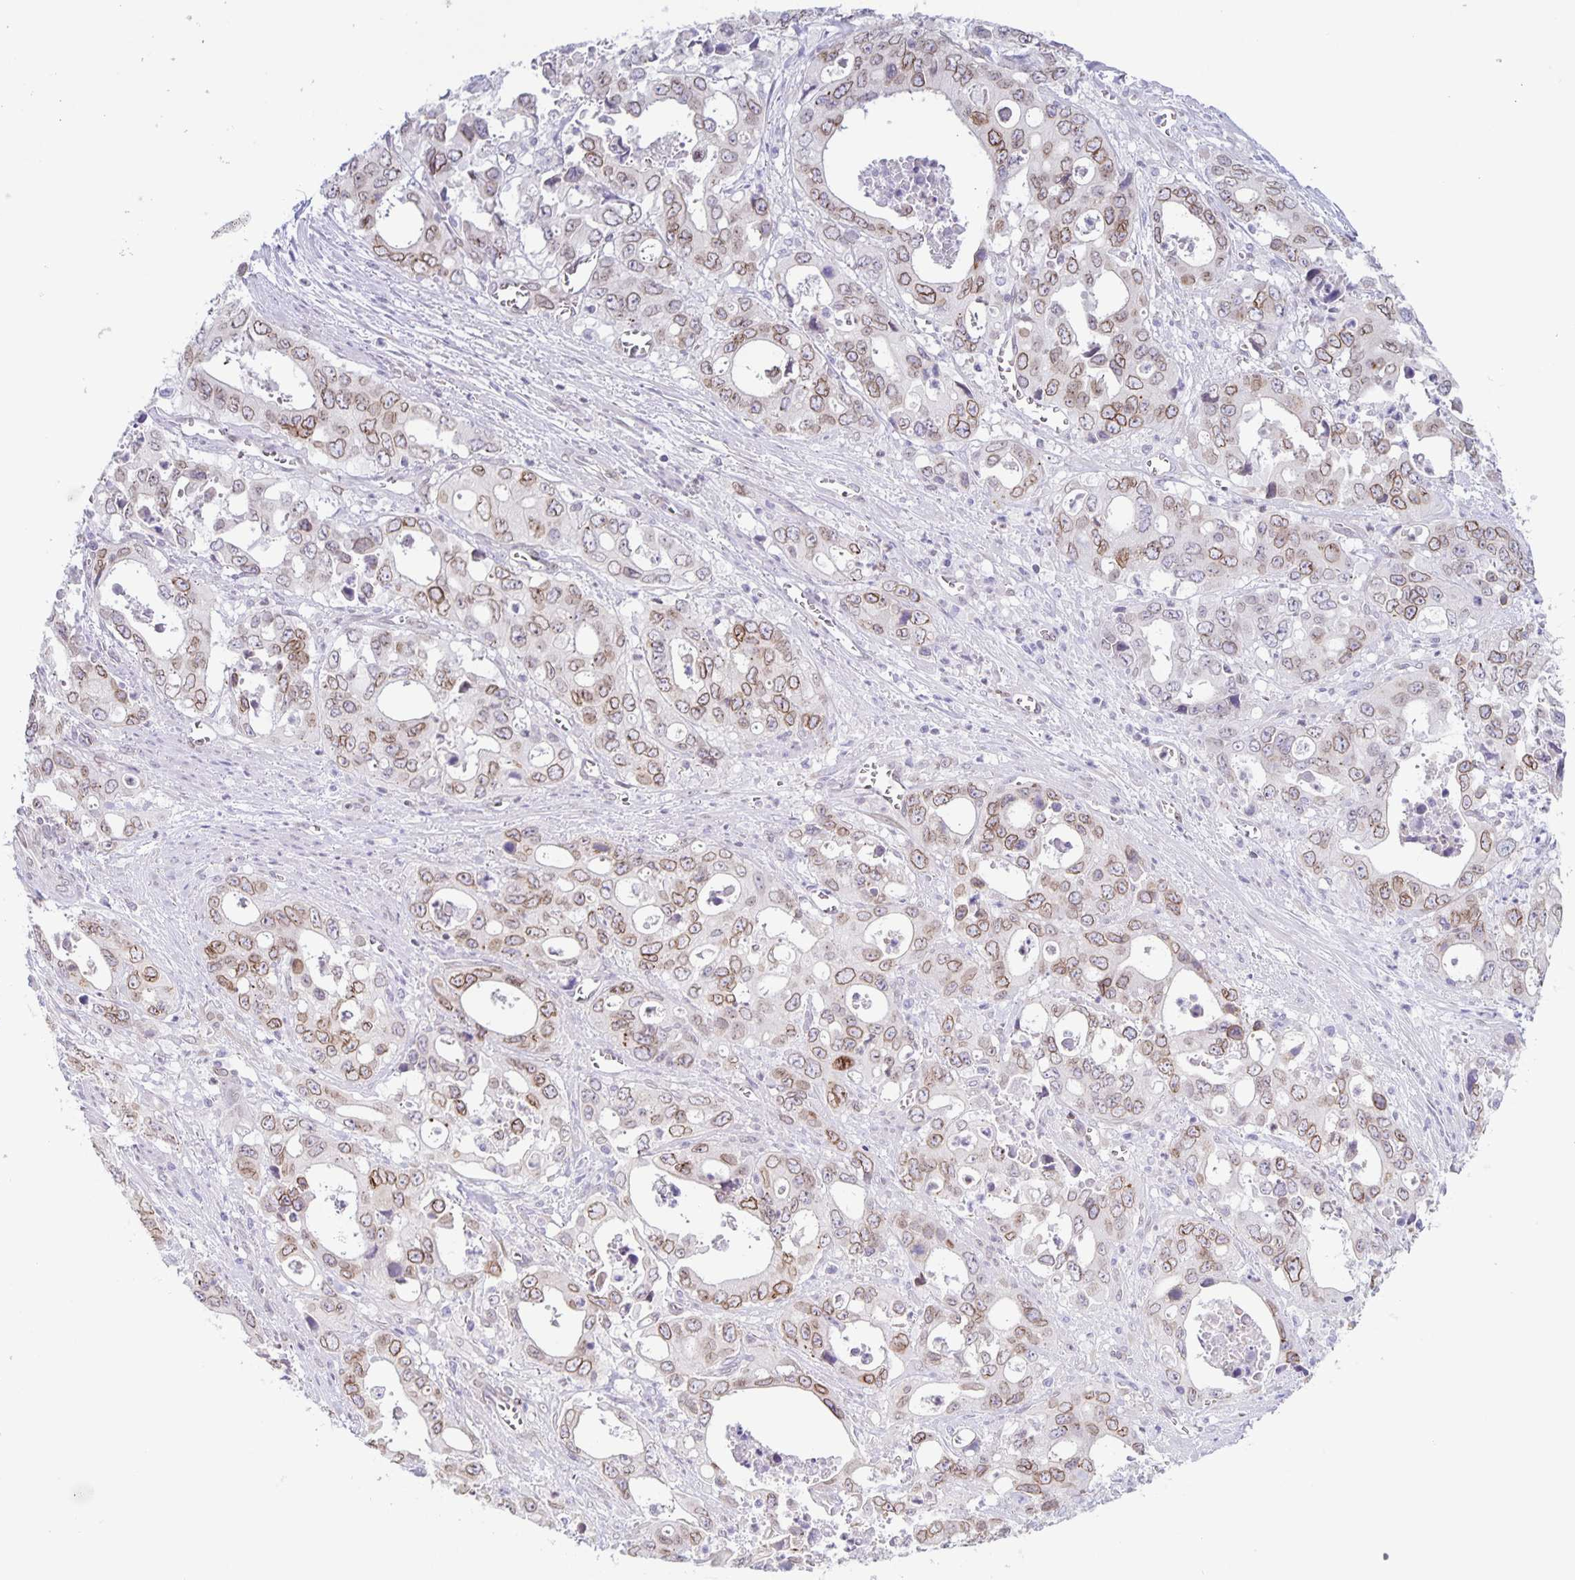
{"staining": {"intensity": "moderate", "quantity": "25%-75%", "location": "cytoplasmic/membranous,nuclear"}, "tissue": "stomach cancer", "cell_type": "Tumor cells", "image_type": "cancer", "snomed": [{"axis": "morphology", "description": "Adenocarcinoma, NOS"}, {"axis": "topography", "description": "Stomach, upper"}], "caption": "Immunohistochemical staining of human stomach cancer shows moderate cytoplasmic/membranous and nuclear protein staining in about 25%-75% of tumor cells. (brown staining indicates protein expression, while blue staining denotes nuclei).", "gene": "SYNE2", "patient": {"sex": "male", "age": 74}}